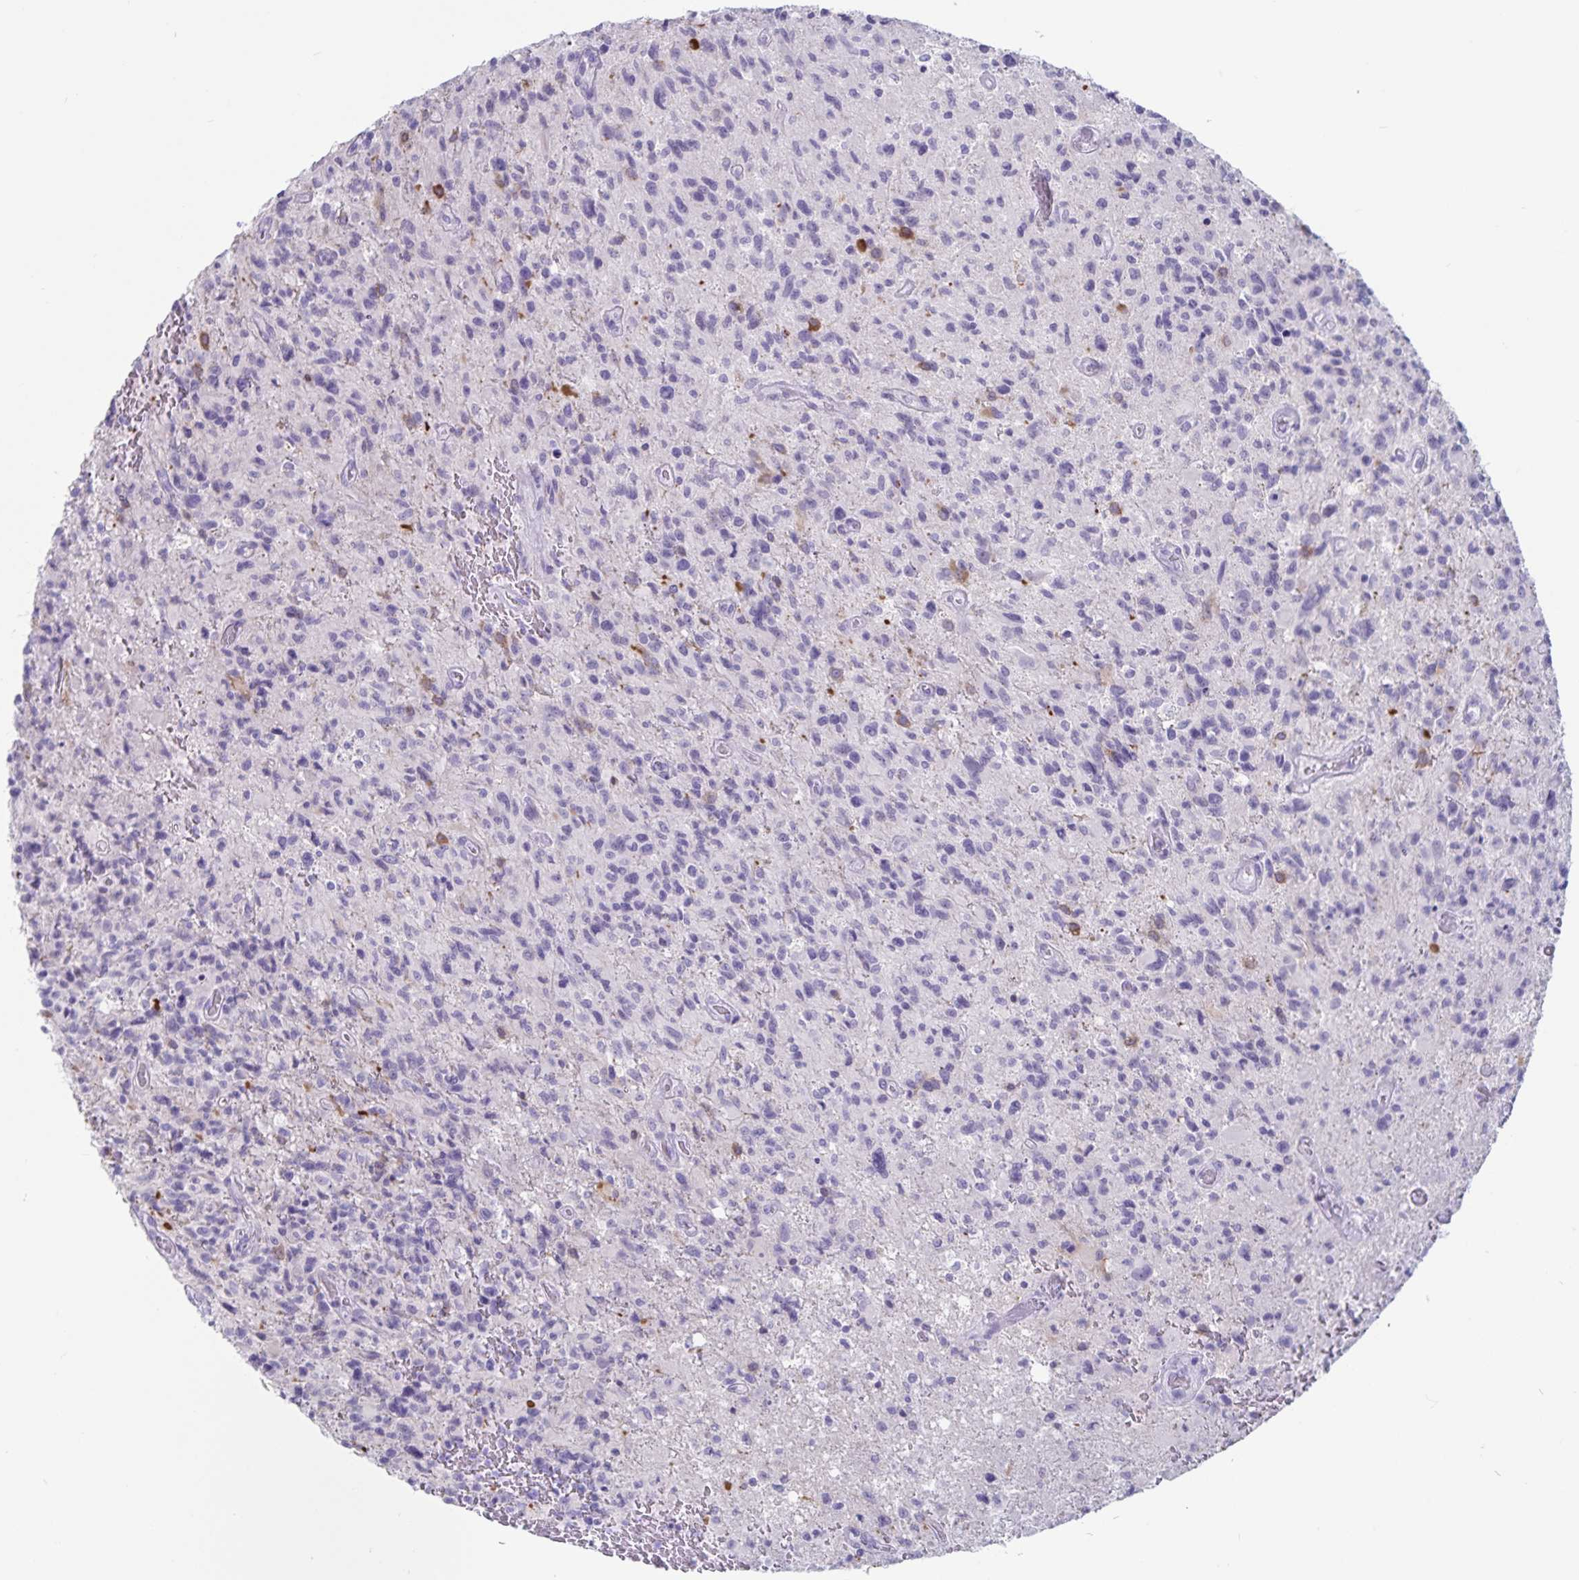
{"staining": {"intensity": "negative", "quantity": "none", "location": "none"}, "tissue": "glioma", "cell_type": "Tumor cells", "image_type": "cancer", "snomed": [{"axis": "morphology", "description": "Glioma, malignant, High grade"}, {"axis": "topography", "description": "Brain"}], "caption": "An immunohistochemistry image of high-grade glioma (malignant) is shown. There is no staining in tumor cells of high-grade glioma (malignant). The staining is performed using DAB (3,3'-diaminobenzidine) brown chromogen with nuclei counter-stained in using hematoxylin.", "gene": "GNLY", "patient": {"sex": "male", "age": 63}}